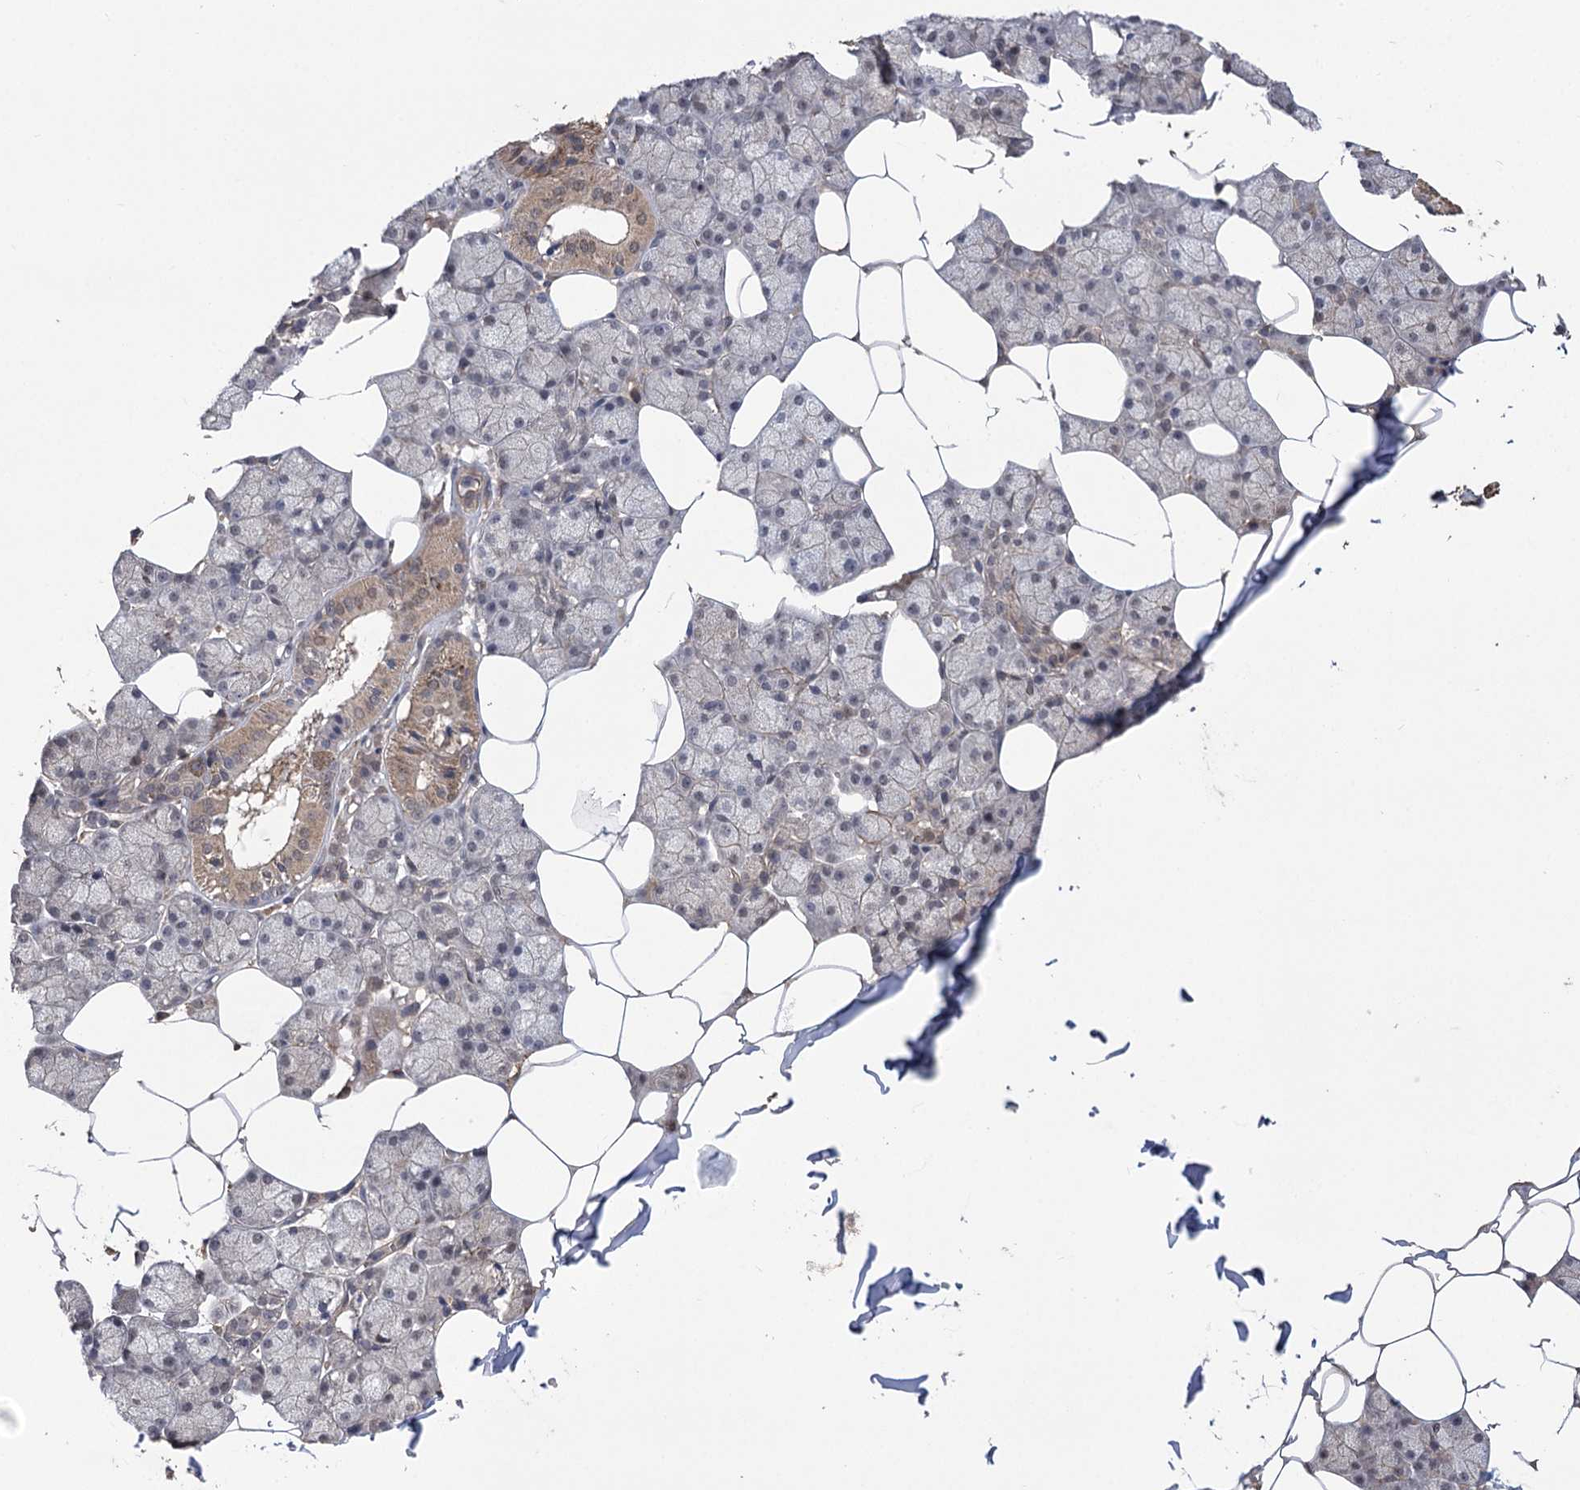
{"staining": {"intensity": "moderate", "quantity": "25%-75%", "location": "cytoplasmic/membranous"}, "tissue": "salivary gland", "cell_type": "Glandular cells", "image_type": "normal", "snomed": [{"axis": "morphology", "description": "Normal tissue, NOS"}, {"axis": "topography", "description": "Salivary gland"}], "caption": "Immunohistochemical staining of unremarkable salivary gland displays 25%-75% levels of moderate cytoplasmic/membranous protein expression in about 25%-75% of glandular cells.", "gene": "TENM2", "patient": {"sex": "male", "age": 62}}